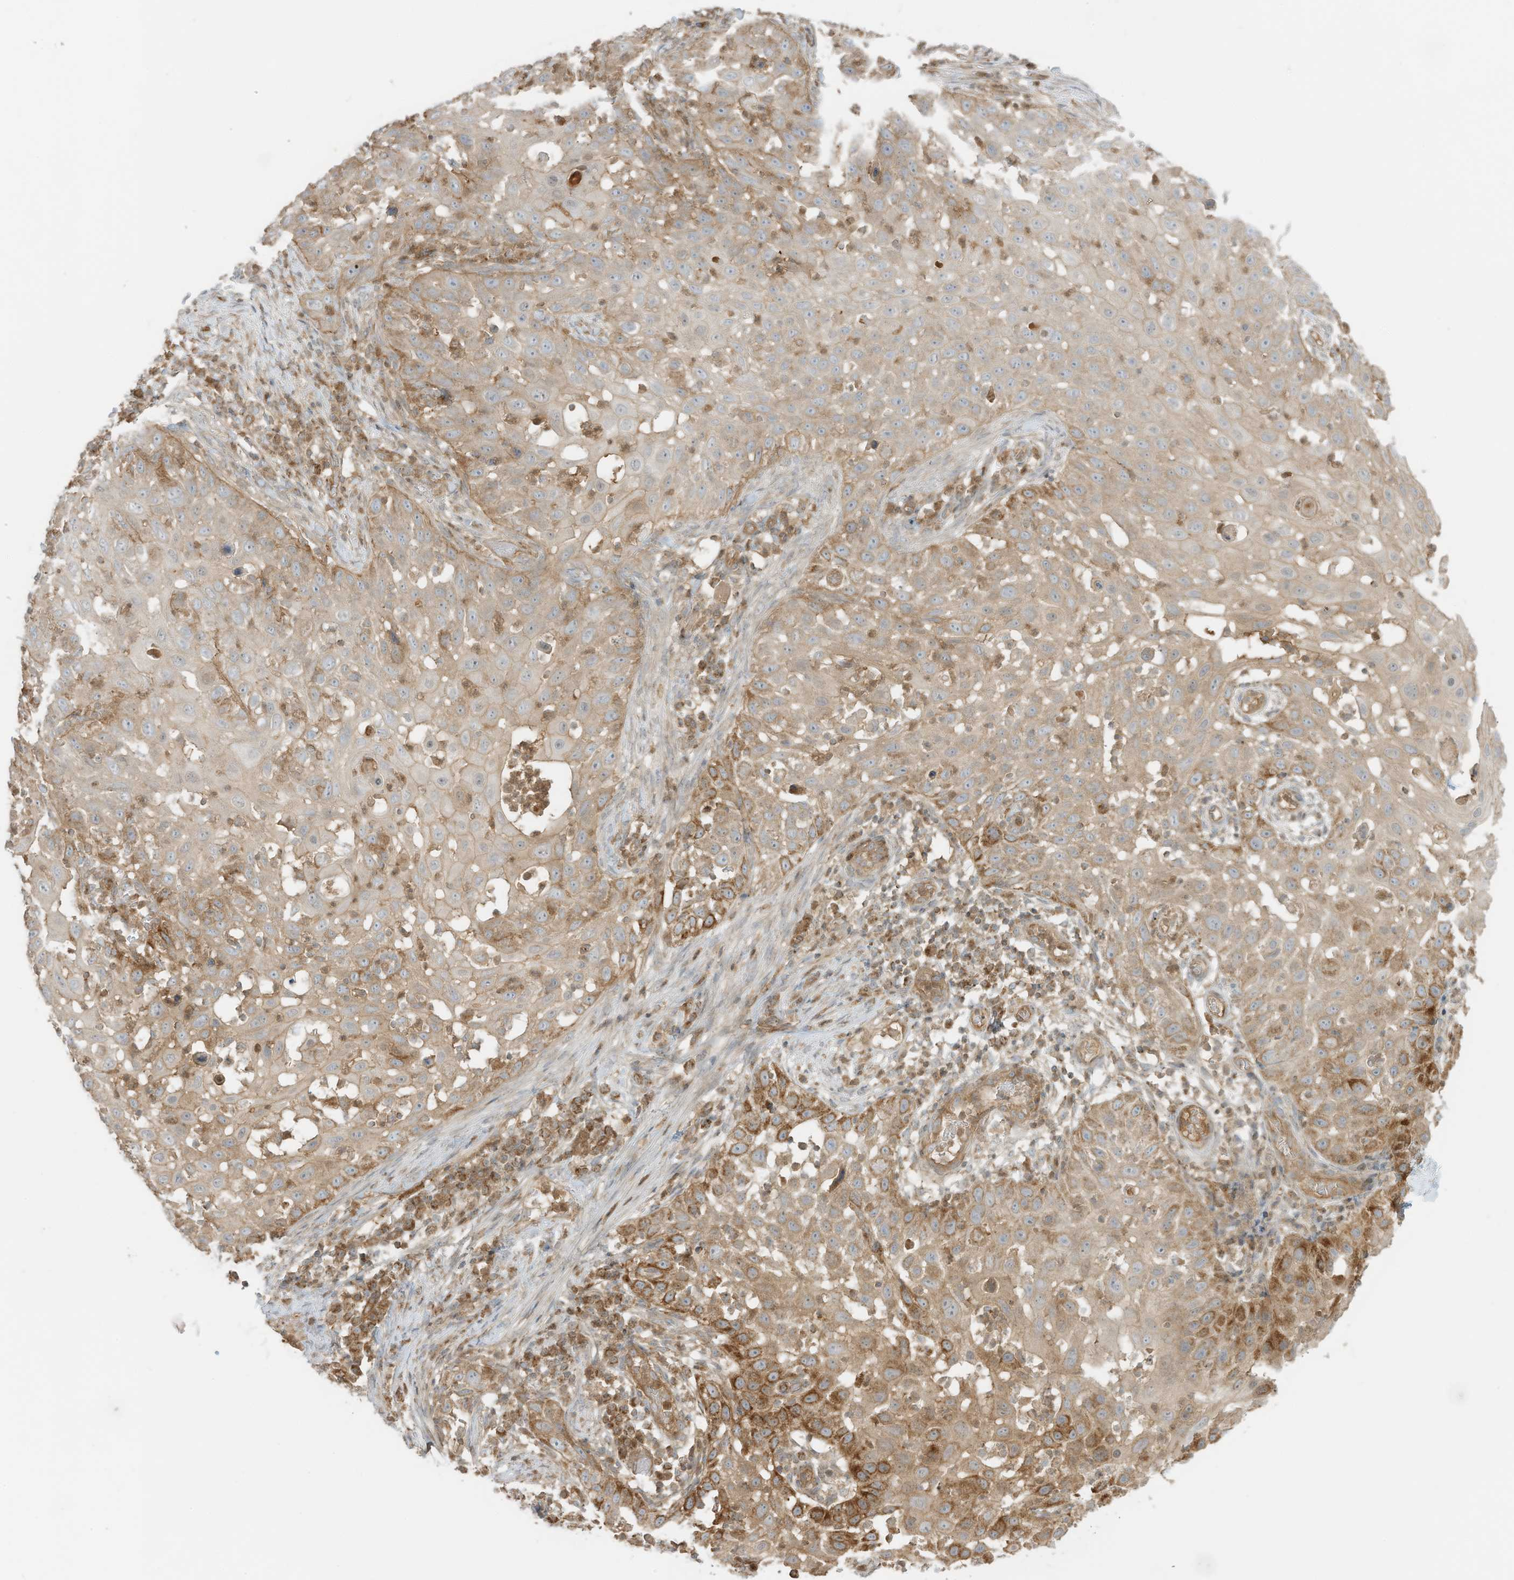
{"staining": {"intensity": "moderate", "quantity": "25%-75%", "location": "cytoplasmic/membranous"}, "tissue": "skin cancer", "cell_type": "Tumor cells", "image_type": "cancer", "snomed": [{"axis": "morphology", "description": "Squamous cell carcinoma, NOS"}, {"axis": "topography", "description": "Skin"}], "caption": "High-power microscopy captured an immunohistochemistry (IHC) image of skin cancer (squamous cell carcinoma), revealing moderate cytoplasmic/membranous expression in approximately 25%-75% of tumor cells.", "gene": "SLC25A12", "patient": {"sex": "female", "age": 44}}